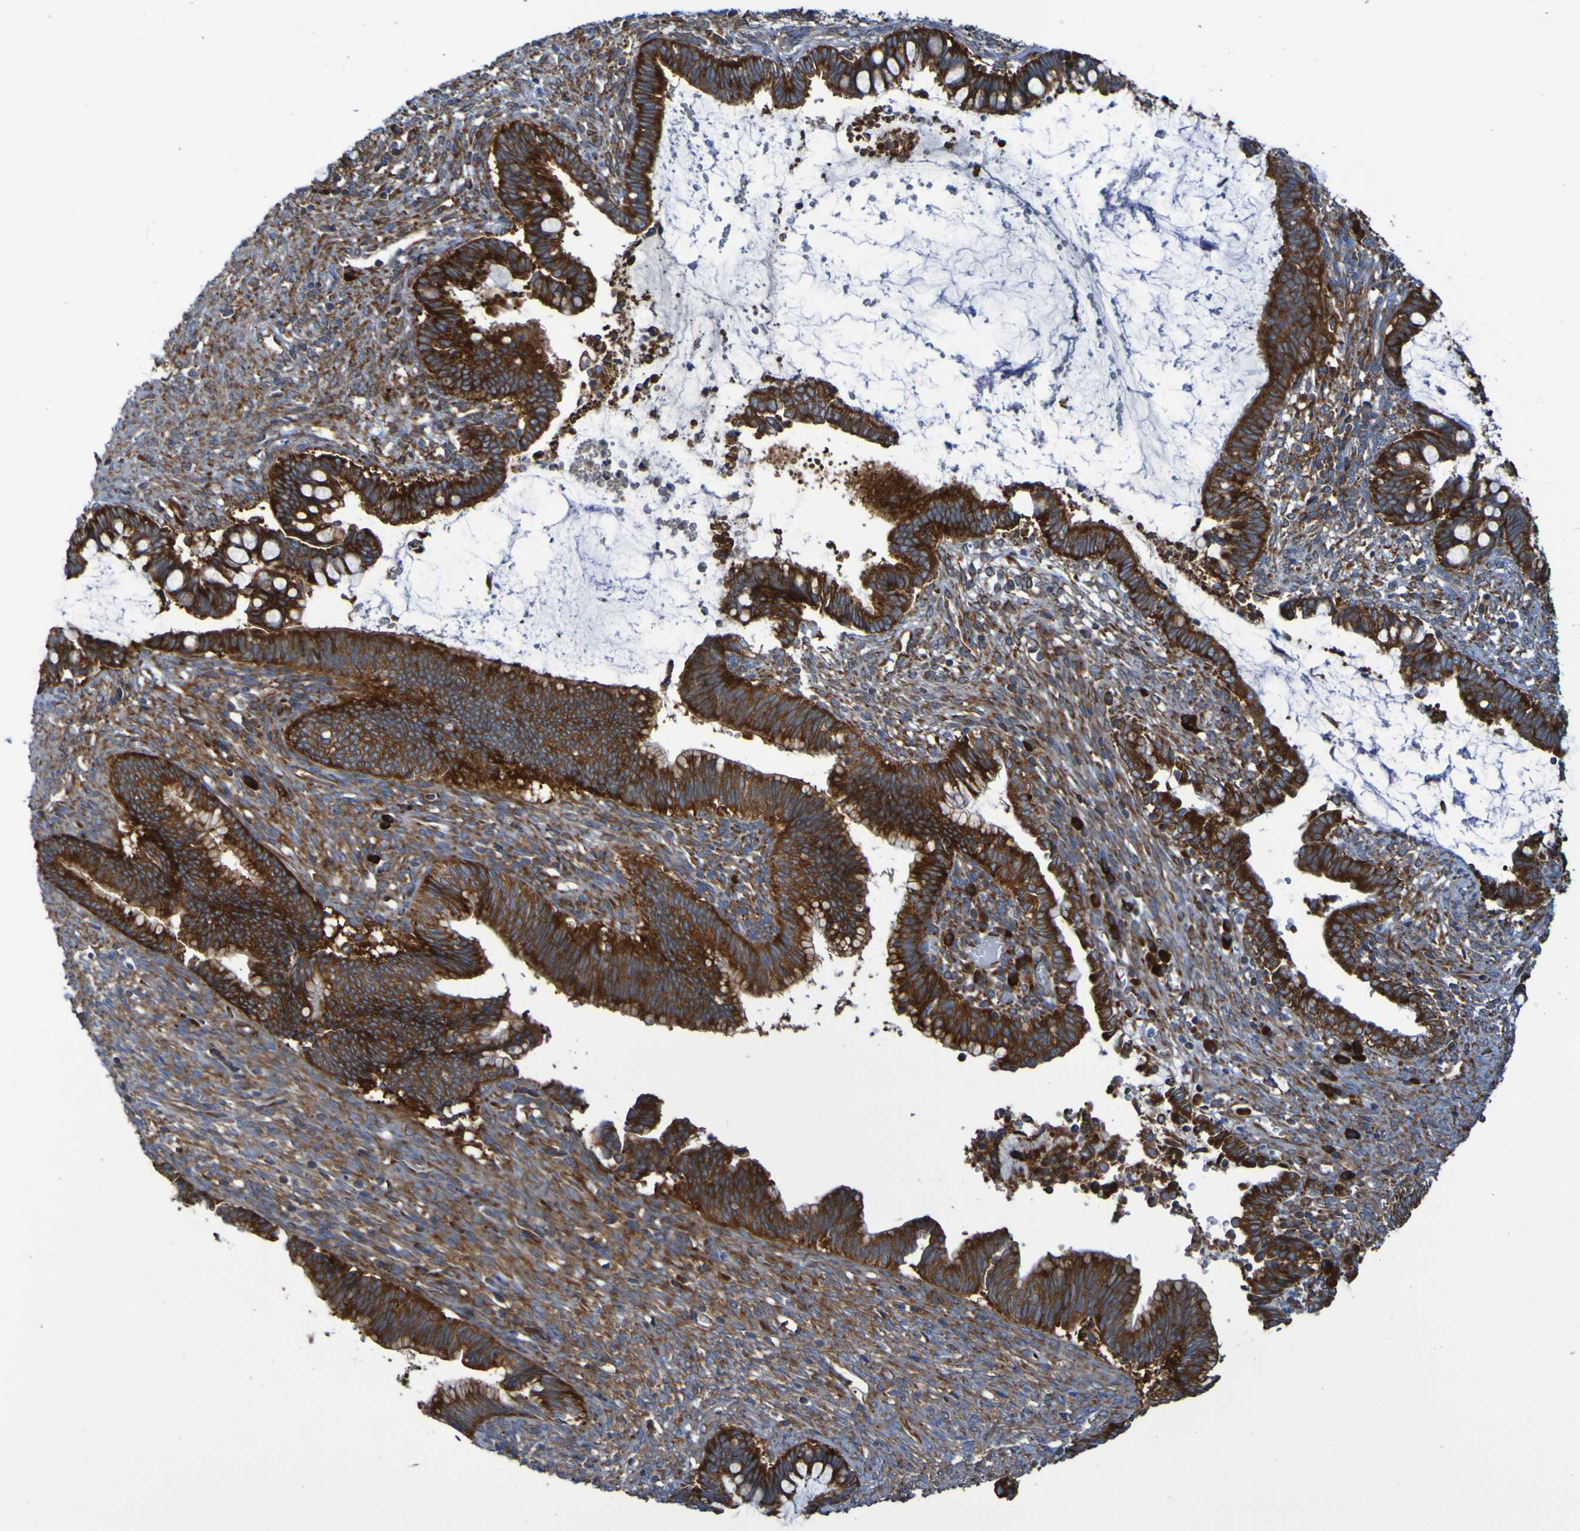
{"staining": {"intensity": "strong", "quantity": ">75%", "location": "cytoplasmic/membranous"}, "tissue": "cervical cancer", "cell_type": "Tumor cells", "image_type": "cancer", "snomed": [{"axis": "morphology", "description": "Adenocarcinoma, NOS"}, {"axis": "topography", "description": "Cervix"}], "caption": "Brown immunohistochemical staining in human cervical cancer (adenocarcinoma) reveals strong cytoplasmic/membranous expression in approximately >75% of tumor cells.", "gene": "RPL10", "patient": {"sex": "female", "age": 44}}